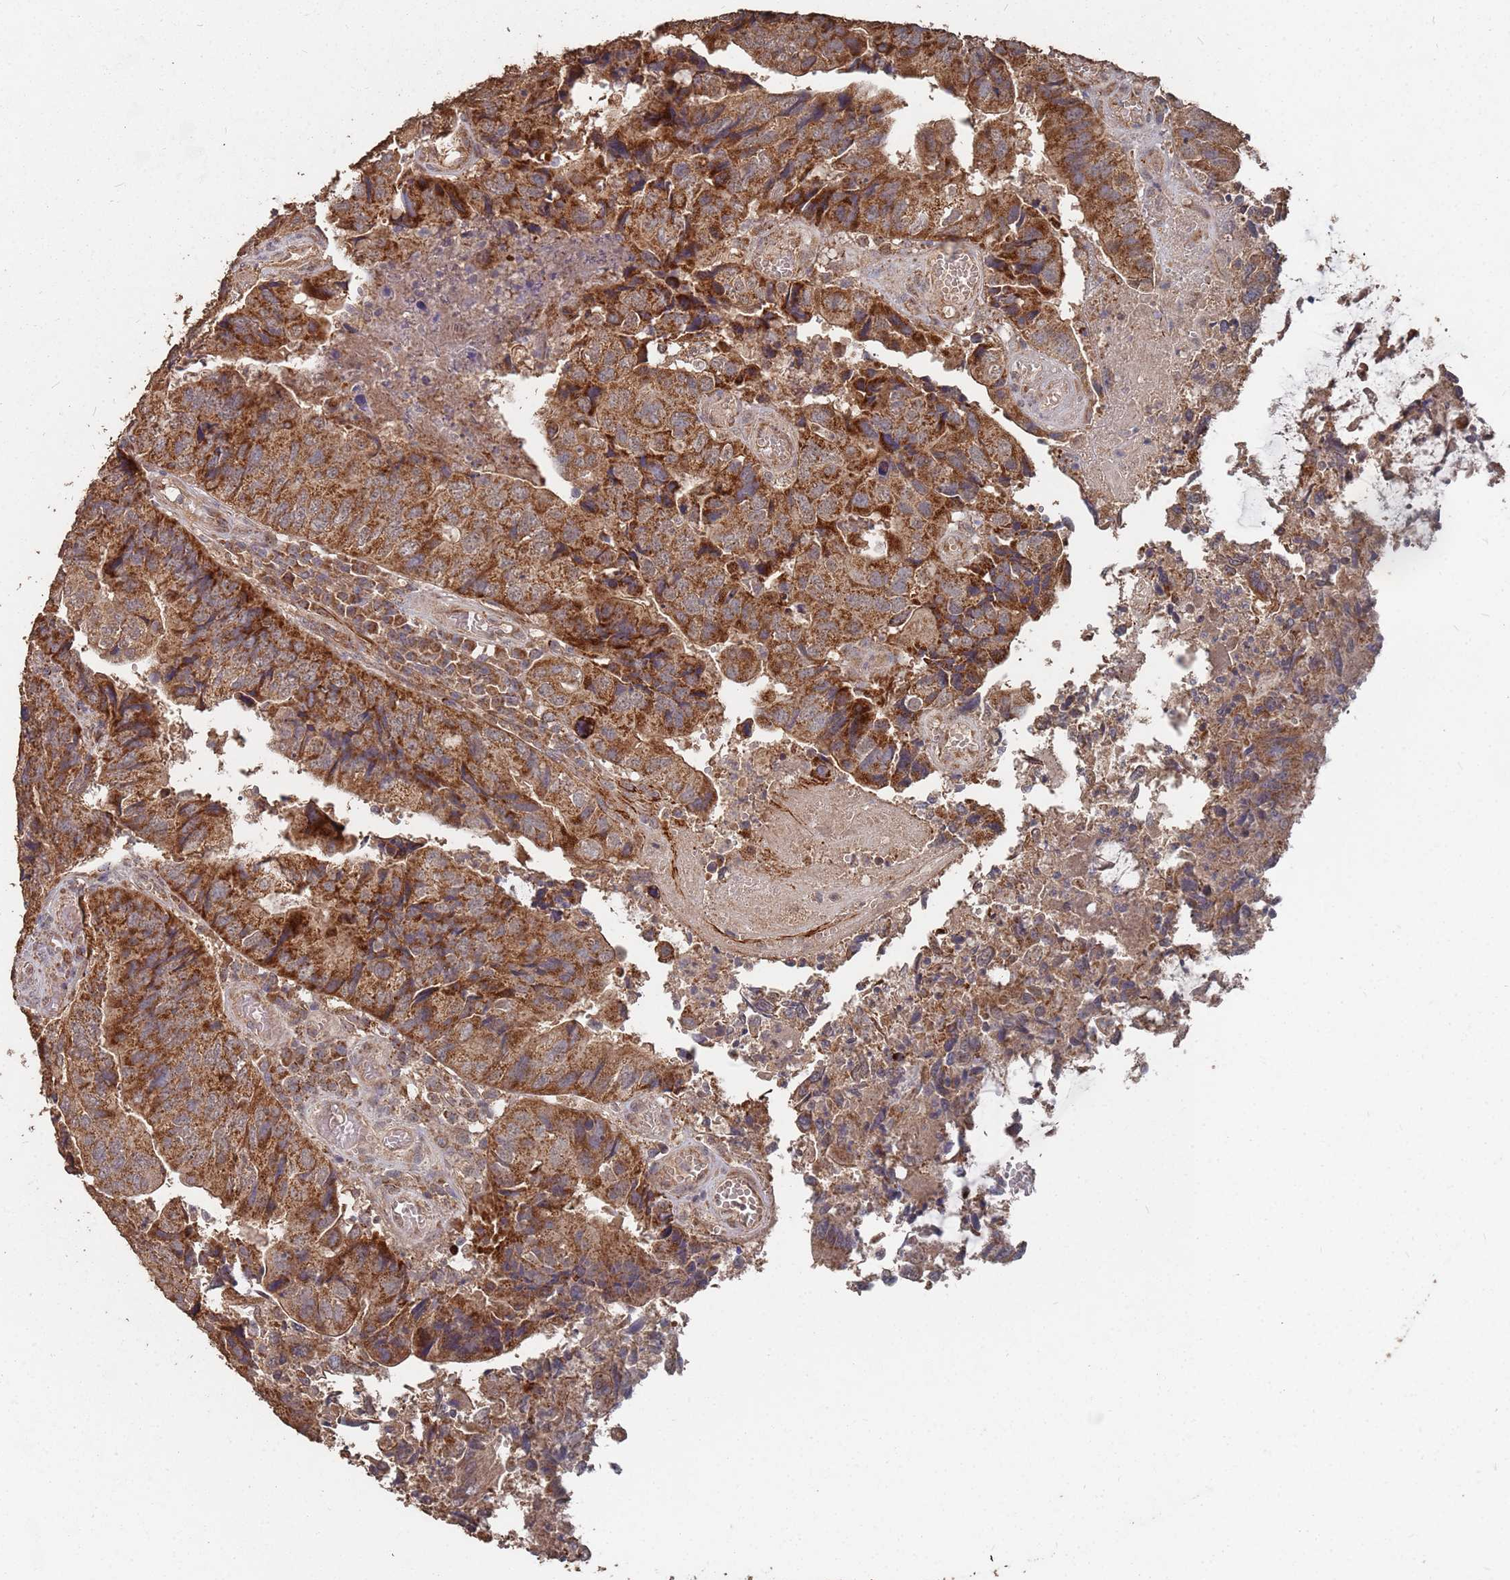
{"staining": {"intensity": "strong", "quantity": ">75%", "location": "cytoplasmic/membranous"}, "tissue": "colorectal cancer", "cell_type": "Tumor cells", "image_type": "cancer", "snomed": [{"axis": "morphology", "description": "Adenocarcinoma, NOS"}, {"axis": "topography", "description": "Colon"}], "caption": "A brown stain highlights strong cytoplasmic/membranous expression of a protein in human adenocarcinoma (colorectal) tumor cells.", "gene": "PRORP", "patient": {"sex": "female", "age": 67}}